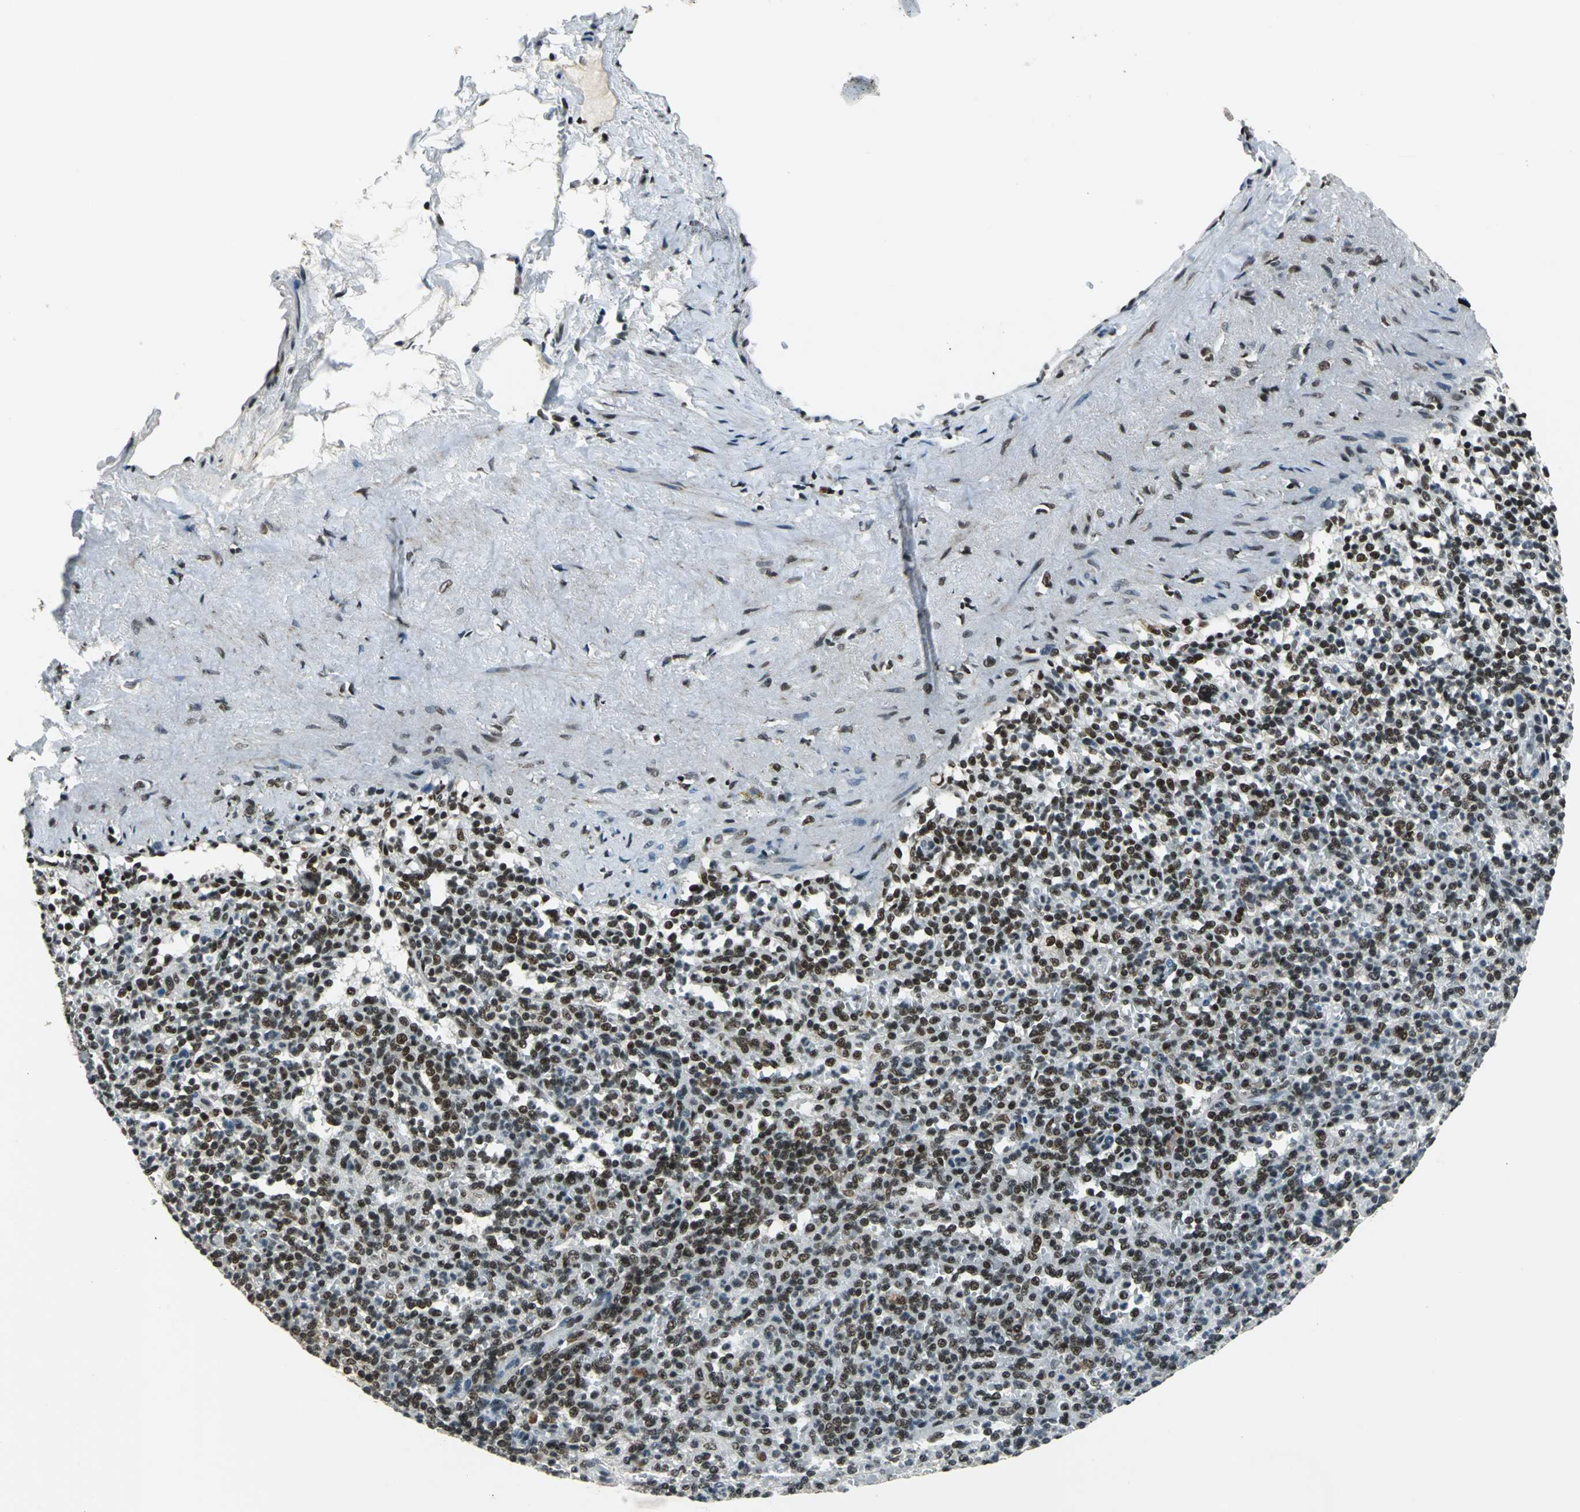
{"staining": {"intensity": "moderate", "quantity": "25%-75%", "location": "nuclear"}, "tissue": "spleen", "cell_type": "Cells in red pulp", "image_type": "normal", "snomed": [{"axis": "morphology", "description": "Normal tissue, NOS"}, {"axis": "topography", "description": "Spleen"}], "caption": "Immunohistochemical staining of unremarkable spleen exhibits moderate nuclear protein expression in about 25%-75% of cells in red pulp.", "gene": "BCLAF1", "patient": {"sex": "female", "age": 74}}